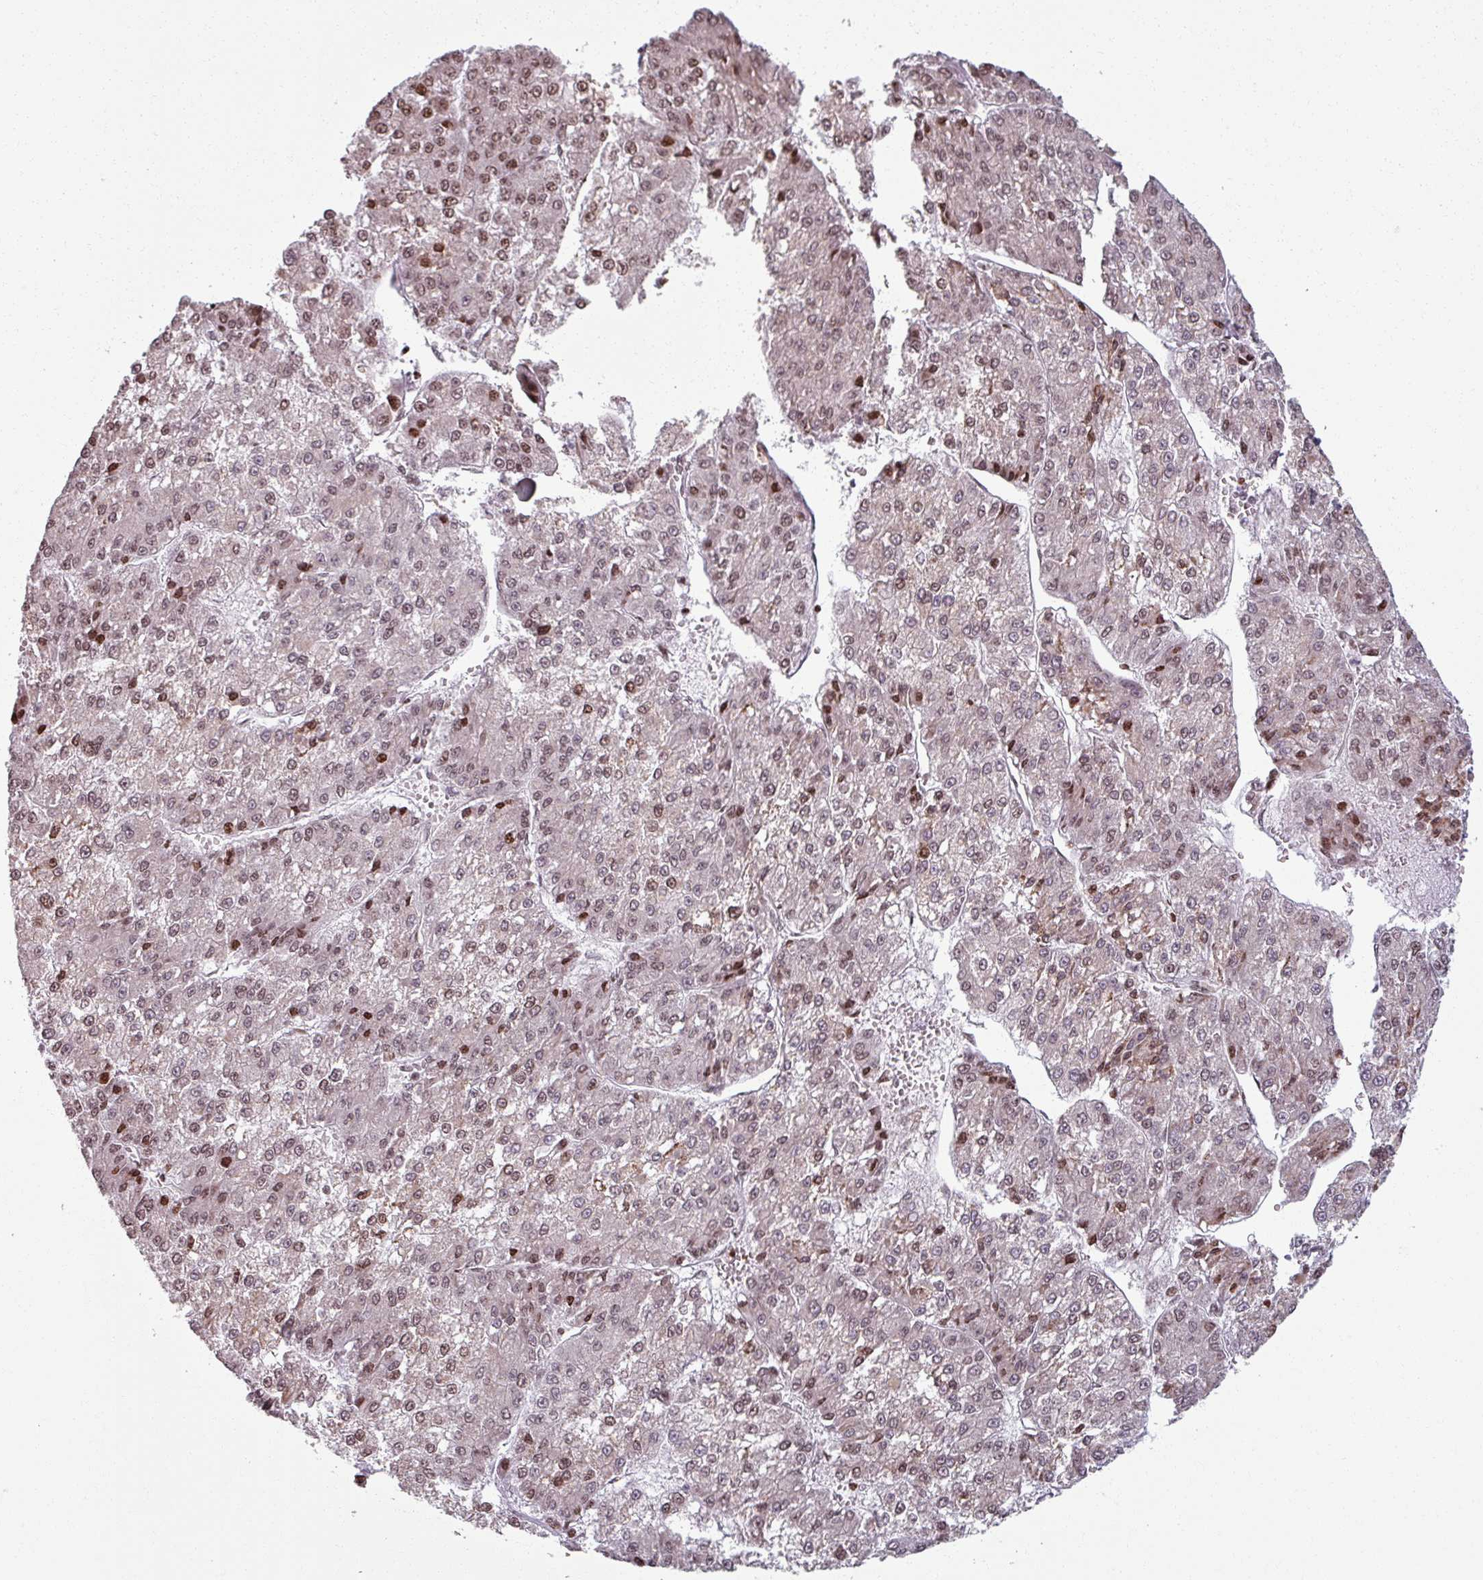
{"staining": {"intensity": "weak", "quantity": ">75%", "location": "nuclear"}, "tissue": "liver cancer", "cell_type": "Tumor cells", "image_type": "cancer", "snomed": [{"axis": "morphology", "description": "Carcinoma, Hepatocellular, NOS"}, {"axis": "topography", "description": "Liver"}], "caption": "This photomicrograph displays IHC staining of liver cancer (hepatocellular carcinoma), with low weak nuclear positivity in about >75% of tumor cells.", "gene": "NCOR1", "patient": {"sex": "female", "age": 73}}